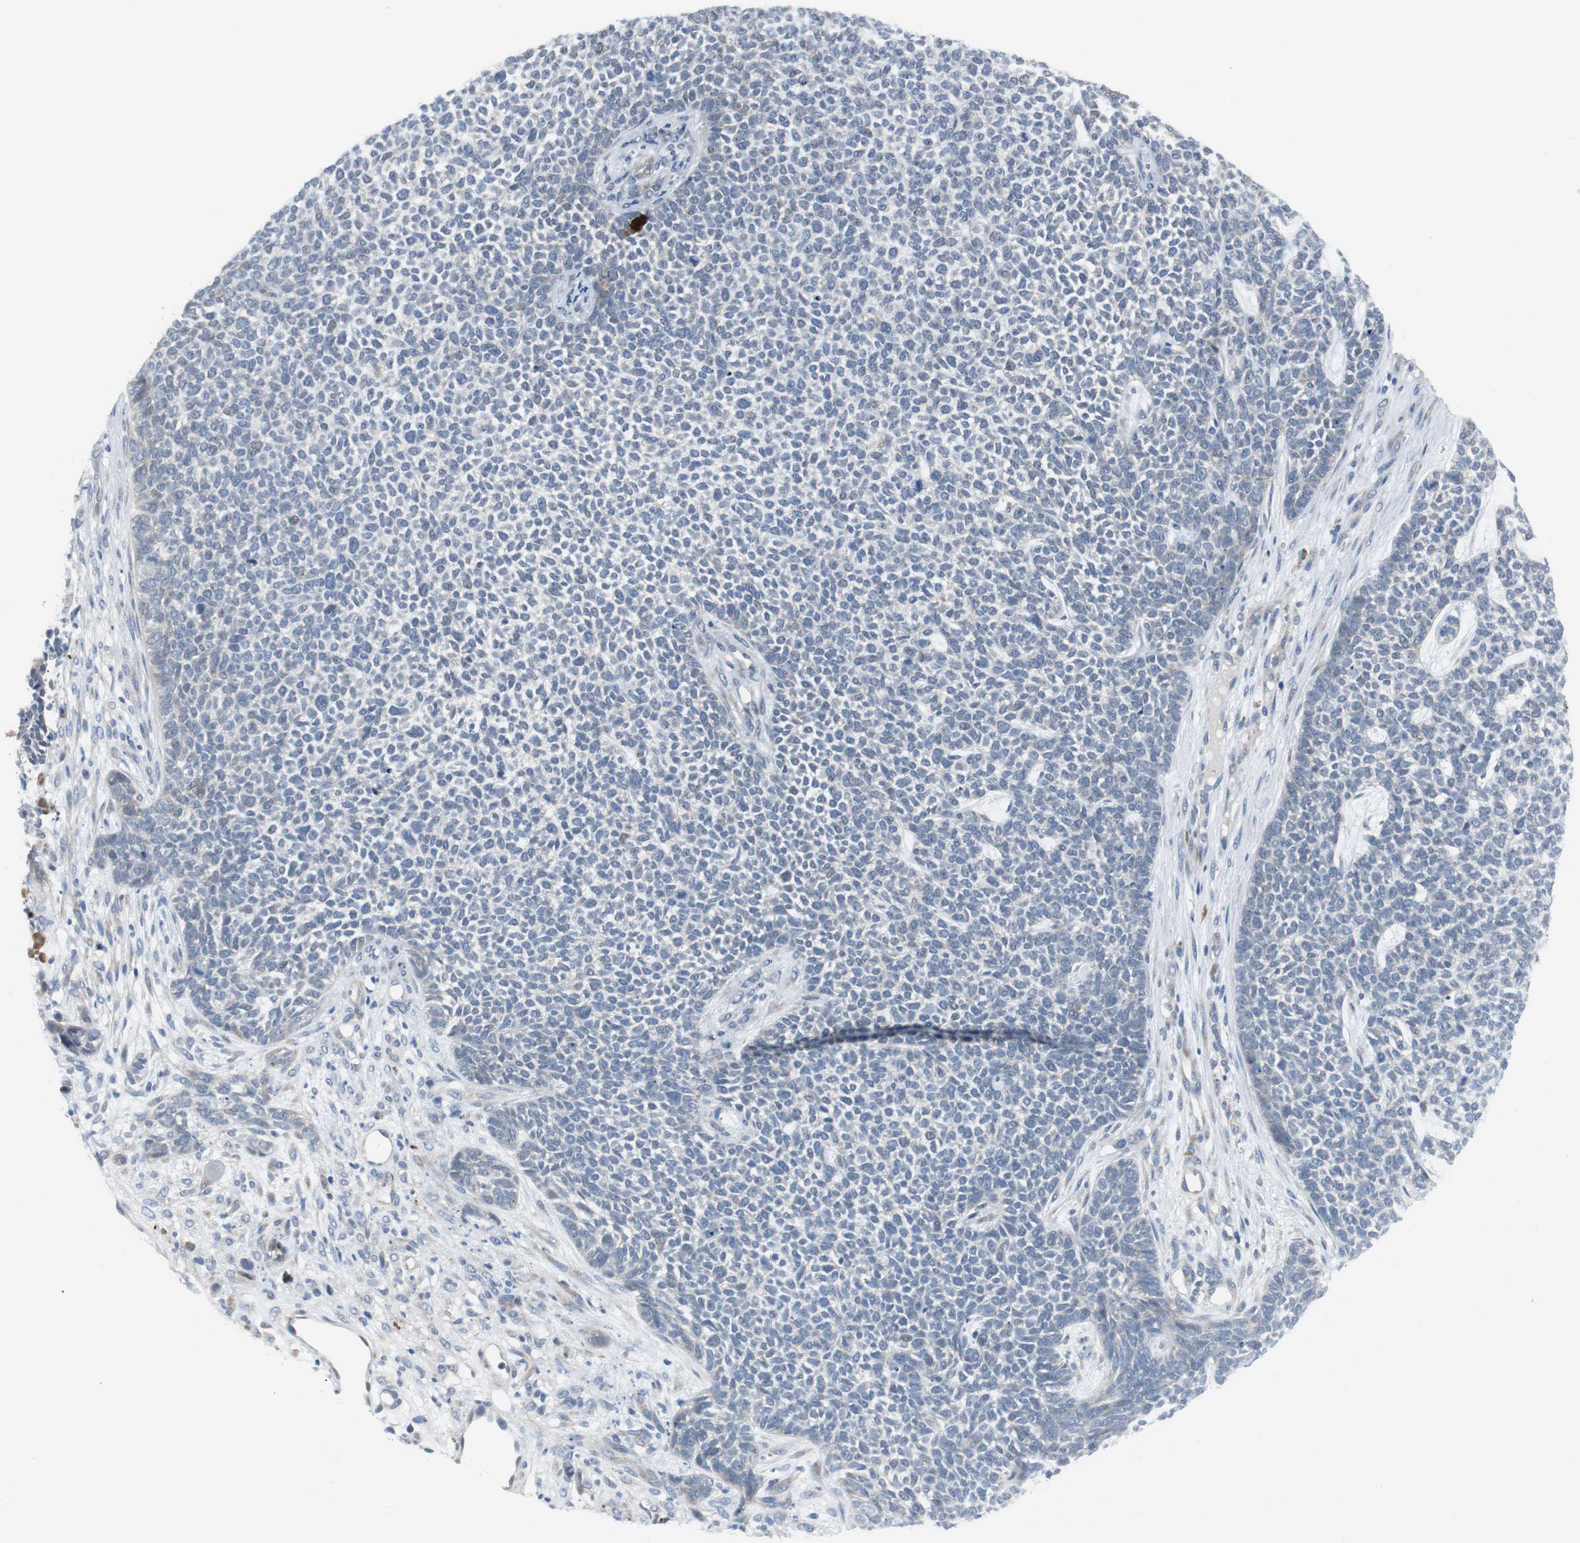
{"staining": {"intensity": "negative", "quantity": "none", "location": "none"}, "tissue": "skin cancer", "cell_type": "Tumor cells", "image_type": "cancer", "snomed": [{"axis": "morphology", "description": "Basal cell carcinoma"}, {"axis": "topography", "description": "Skin"}], "caption": "Human basal cell carcinoma (skin) stained for a protein using immunohistochemistry demonstrates no expression in tumor cells.", "gene": "MYT1", "patient": {"sex": "female", "age": 84}}